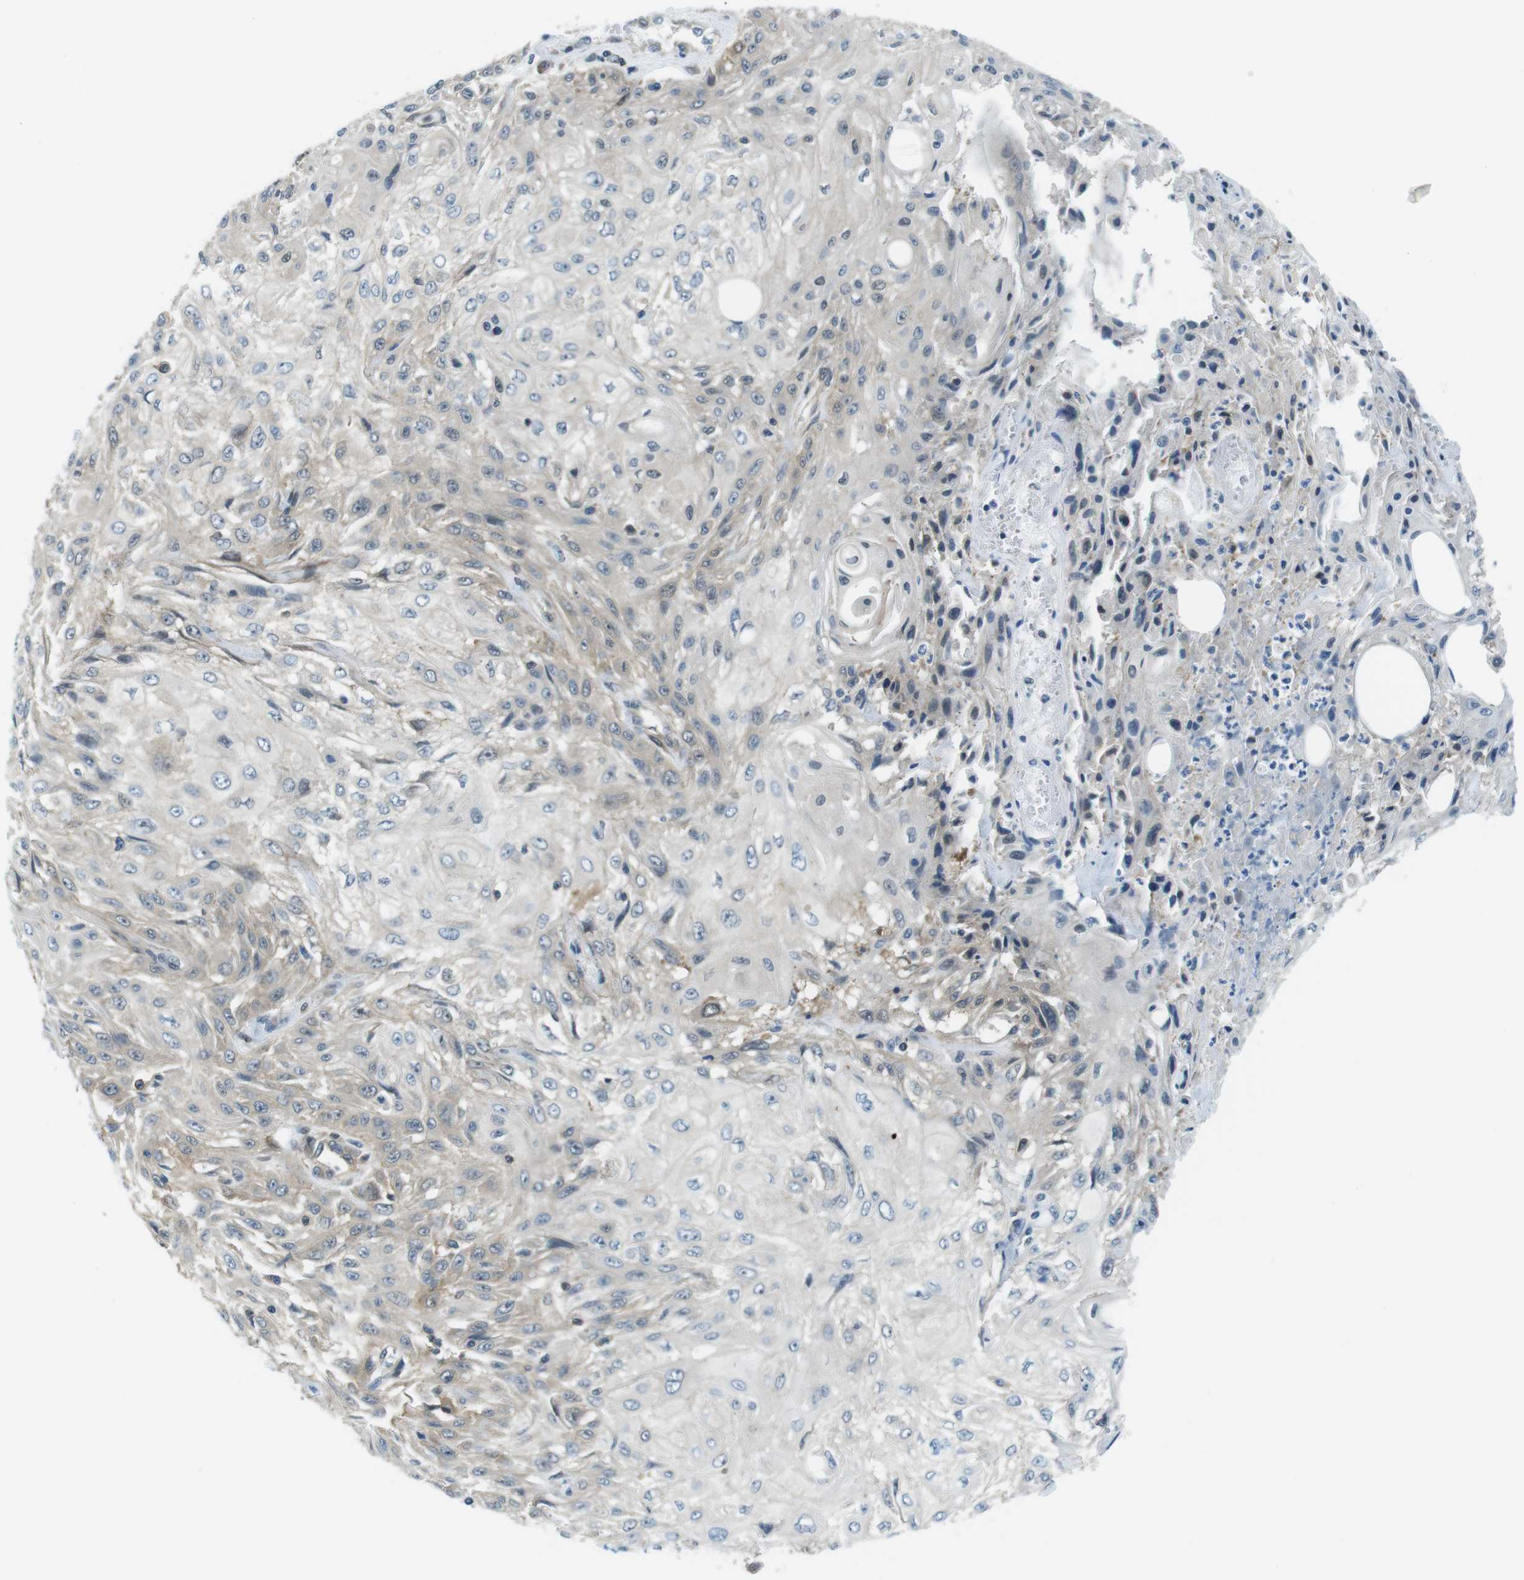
{"staining": {"intensity": "weak", "quantity": "25%-75%", "location": "cytoplasmic/membranous"}, "tissue": "skin cancer", "cell_type": "Tumor cells", "image_type": "cancer", "snomed": [{"axis": "morphology", "description": "Squamous cell carcinoma, NOS"}, {"axis": "topography", "description": "Skin"}], "caption": "Approximately 25%-75% of tumor cells in skin squamous cell carcinoma show weak cytoplasmic/membranous protein expression as visualized by brown immunohistochemical staining.", "gene": "TES", "patient": {"sex": "male", "age": 75}}